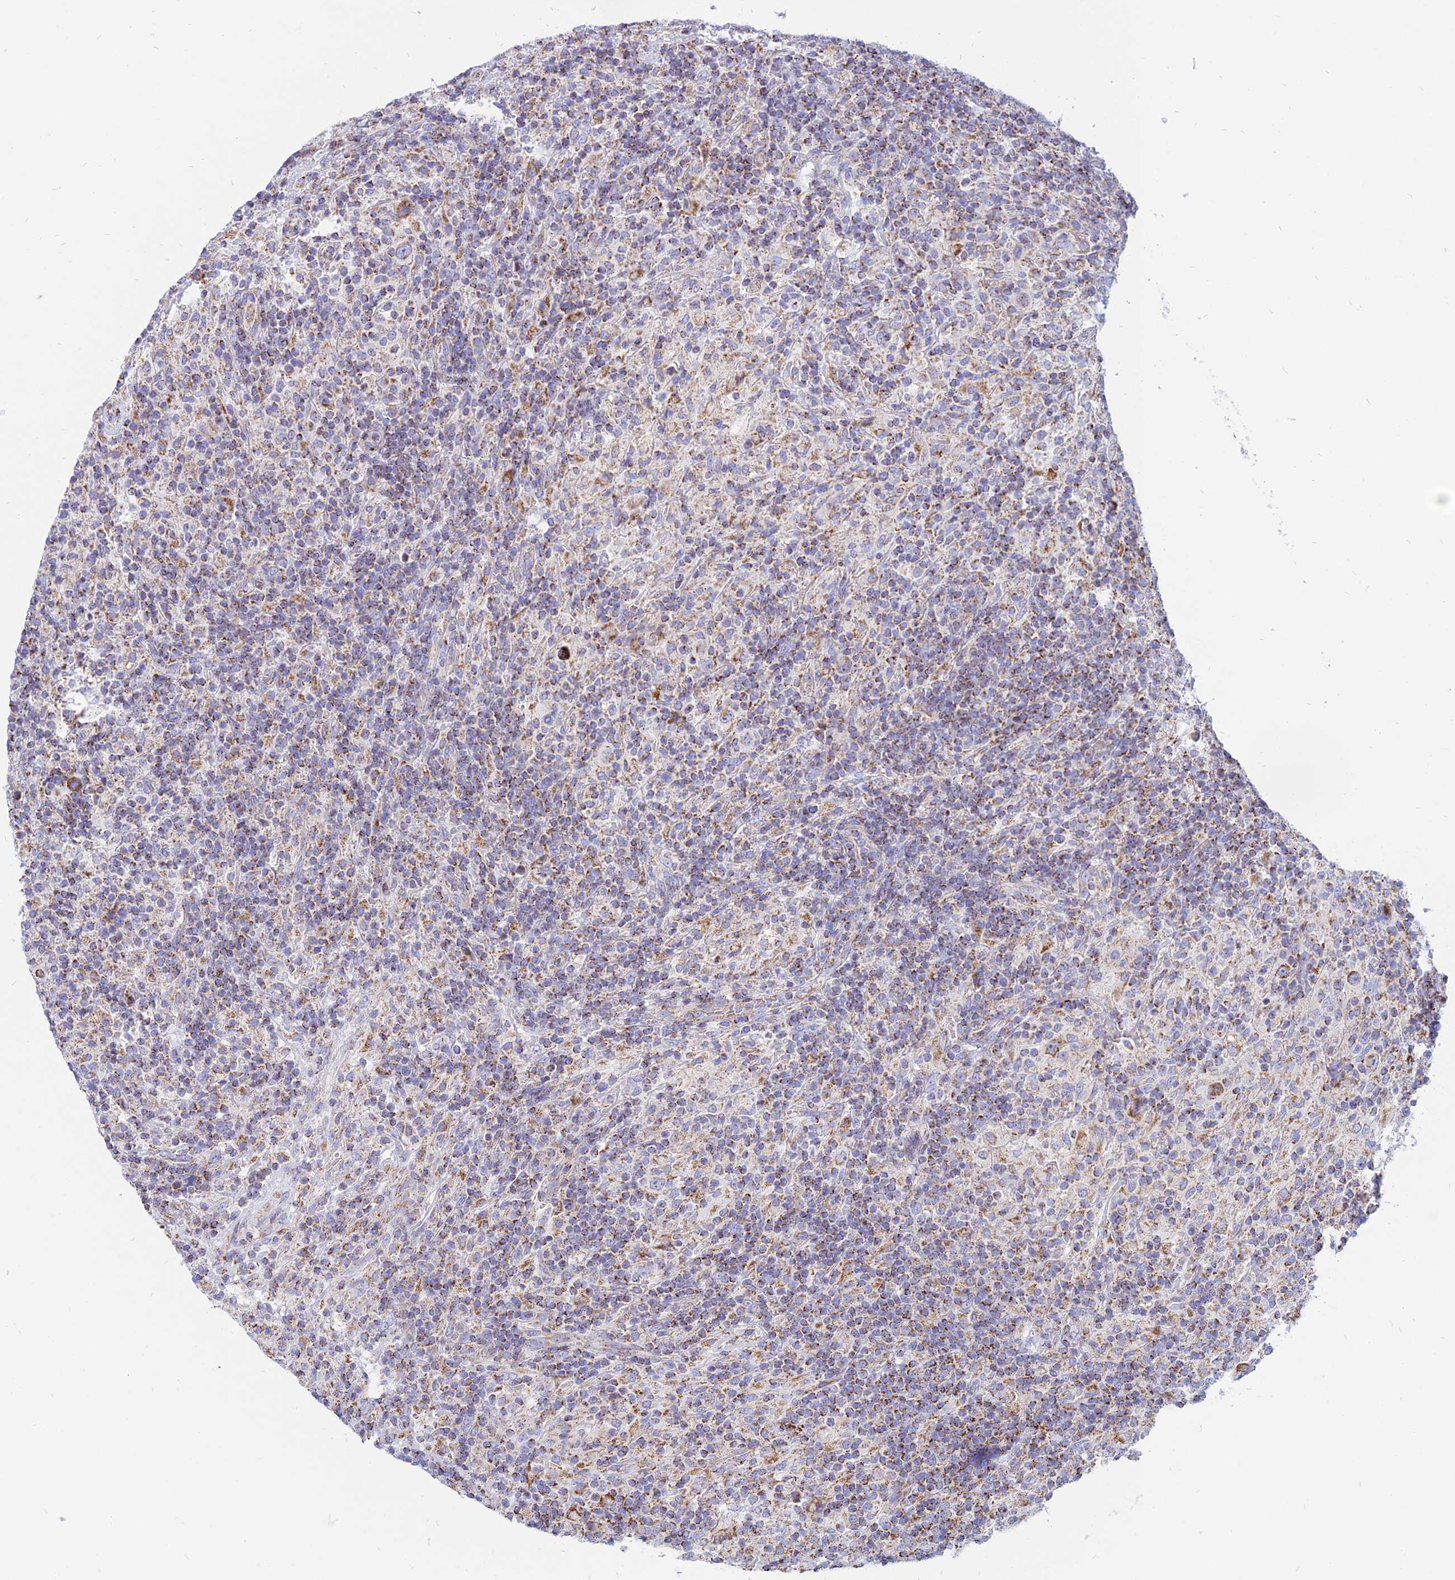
{"staining": {"intensity": "moderate", "quantity": "25%-75%", "location": "cytoplasmic/membranous"}, "tissue": "lymphoma", "cell_type": "Tumor cells", "image_type": "cancer", "snomed": [{"axis": "morphology", "description": "Hodgkin's disease, NOS"}, {"axis": "topography", "description": "Lymph node"}], "caption": "Immunohistochemical staining of human Hodgkin's disease shows medium levels of moderate cytoplasmic/membranous protein expression in about 25%-75% of tumor cells.", "gene": "PACC1", "patient": {"sex": "male", "age": 70}}